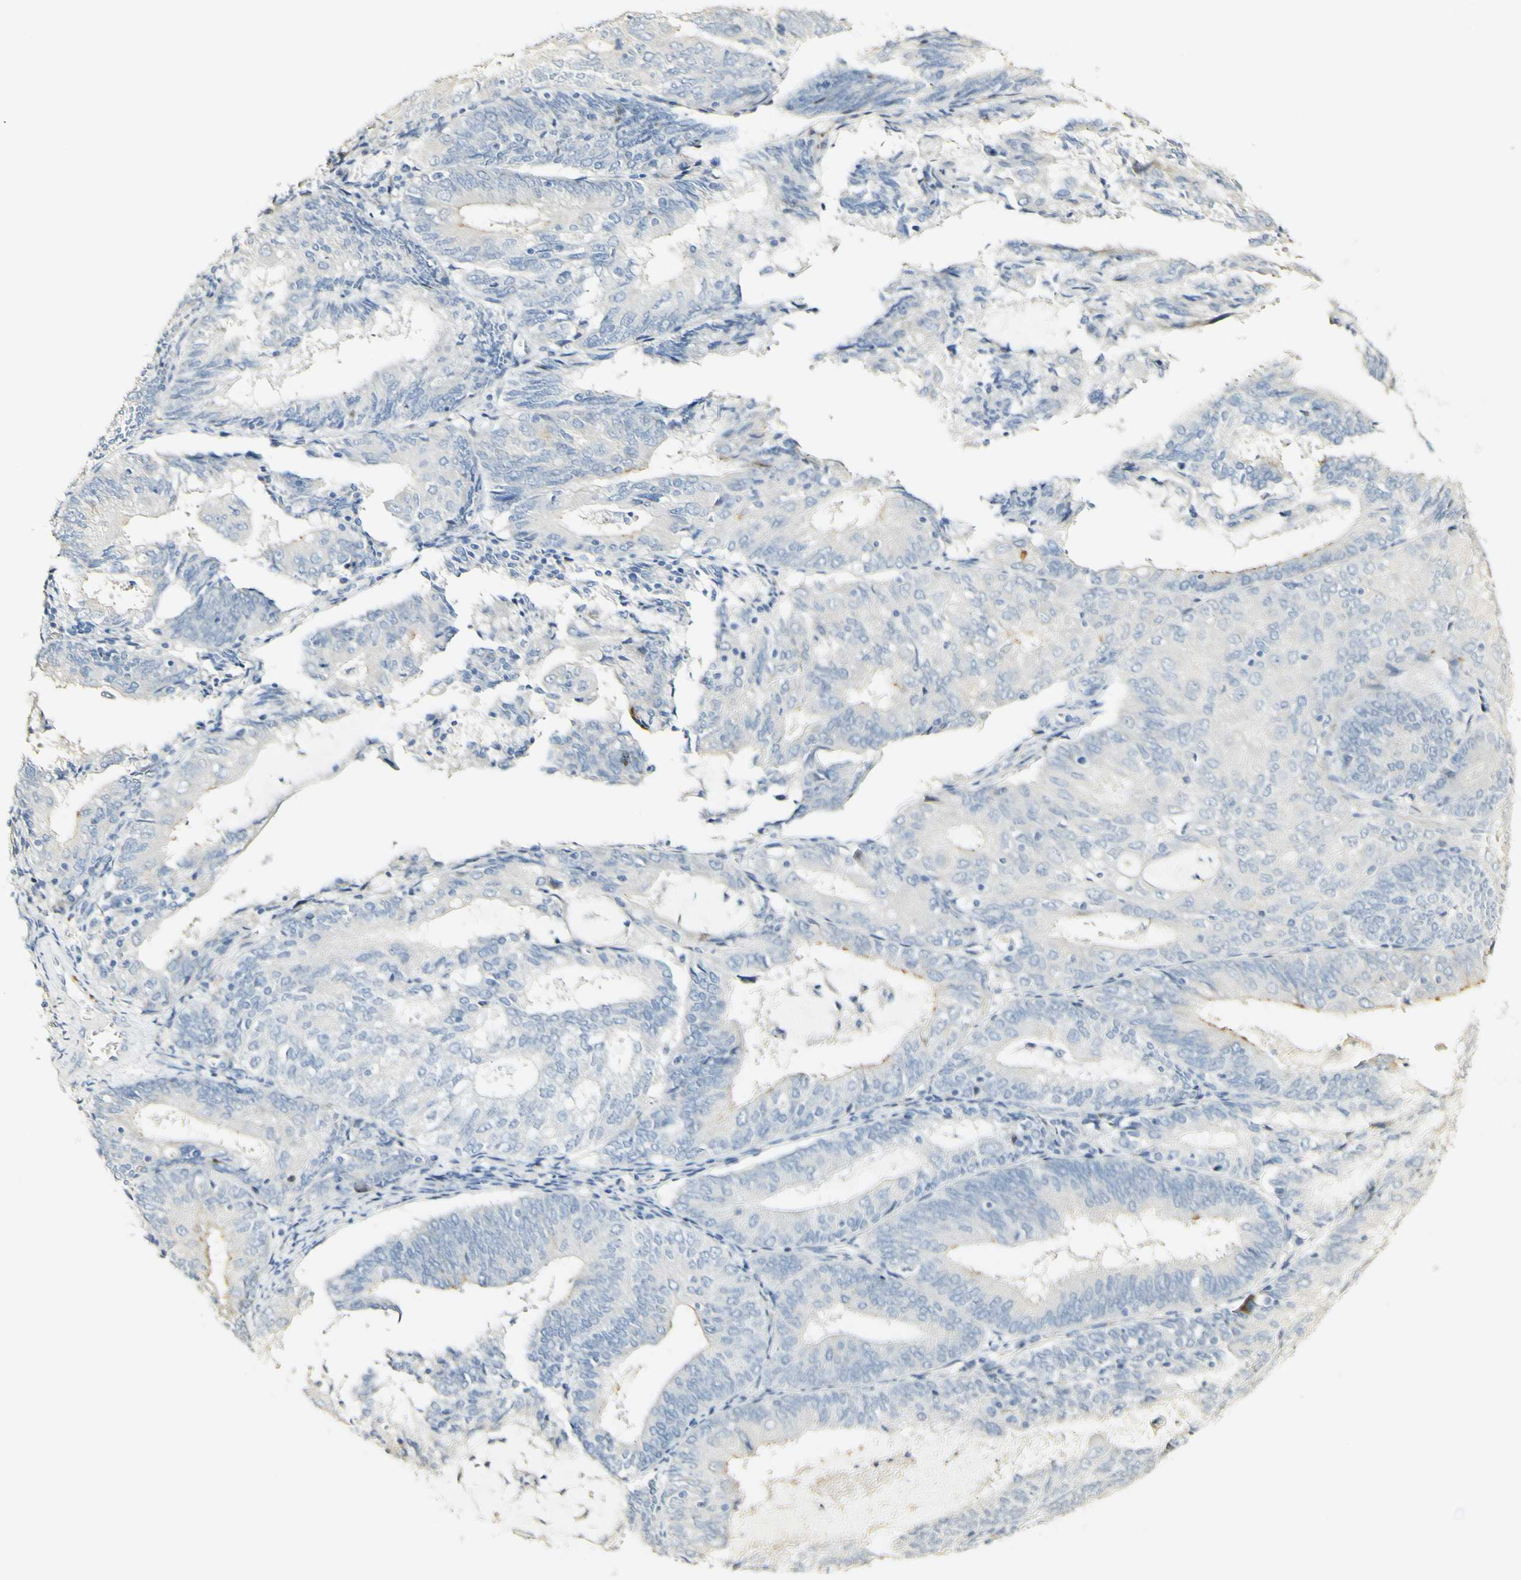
{"staining": {"intensity": "negative", "quantity": "none", "location": "none"}, "tissue": "endometrial cancer", "cell_type": "Tumor cells", "image_type": "cancer", "snomed": [{"axis": "morphology", "description": "Adenocarcinoma, NOS"}, {"axis": "topography", "description": "Endometrium"}], "caption": "DAB immunohistochemical staining of human endometrial adenocarcinoma displays no significant expression in tumor cells.", "gene": "FMO3", "patient": {"sex": "female", "age": 81}}